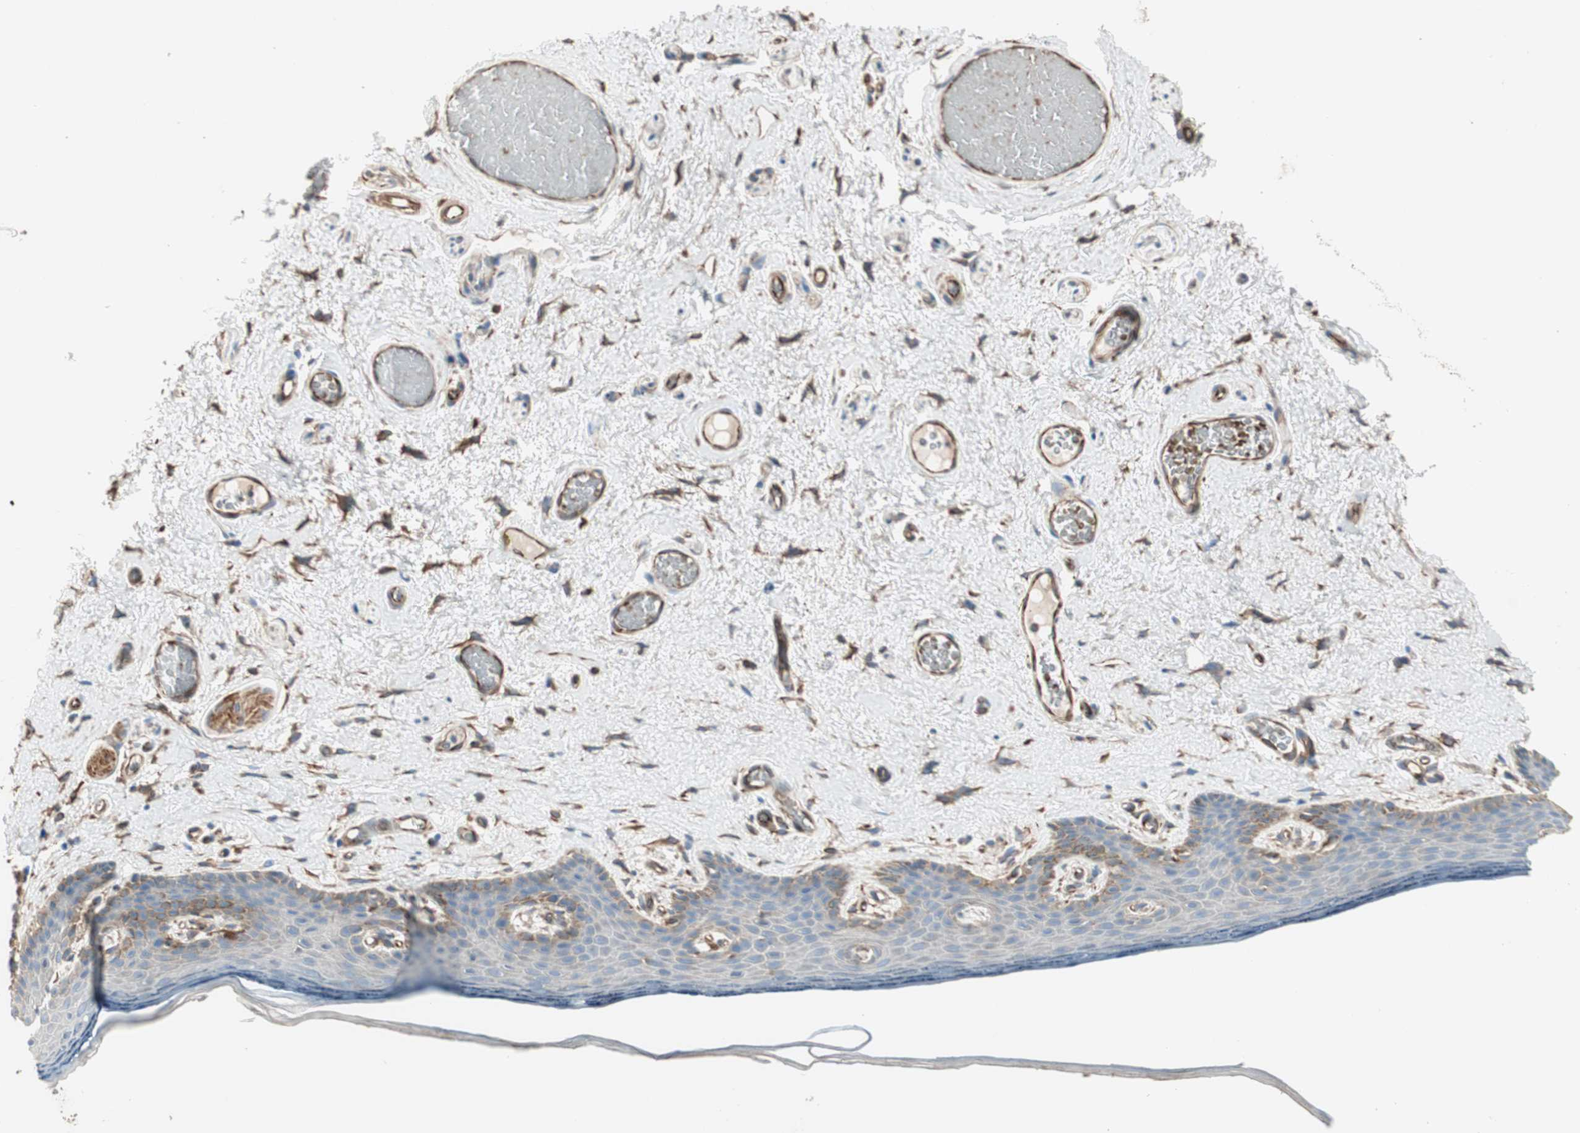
{"staining": {"intensity": "weak", "quantity": "<25%", "location": "cytoplasmic/membranous"}, "tissue": "skin", "cell_type": "Epidermal cells", "image_type": "normal", "snomed": [{"axis": "morphology", "description": "Normal tissue, NOS"}, {"axis": "topography", "description": "Vulva"}], "caption": "DAB (3,3'-diaminobenzidine) immunohistochemical staining of normal skin displays no significant positivity in epidermal cells.", "gene": "SRCIN1", "patient": {"sex": "female", "age": 54}}